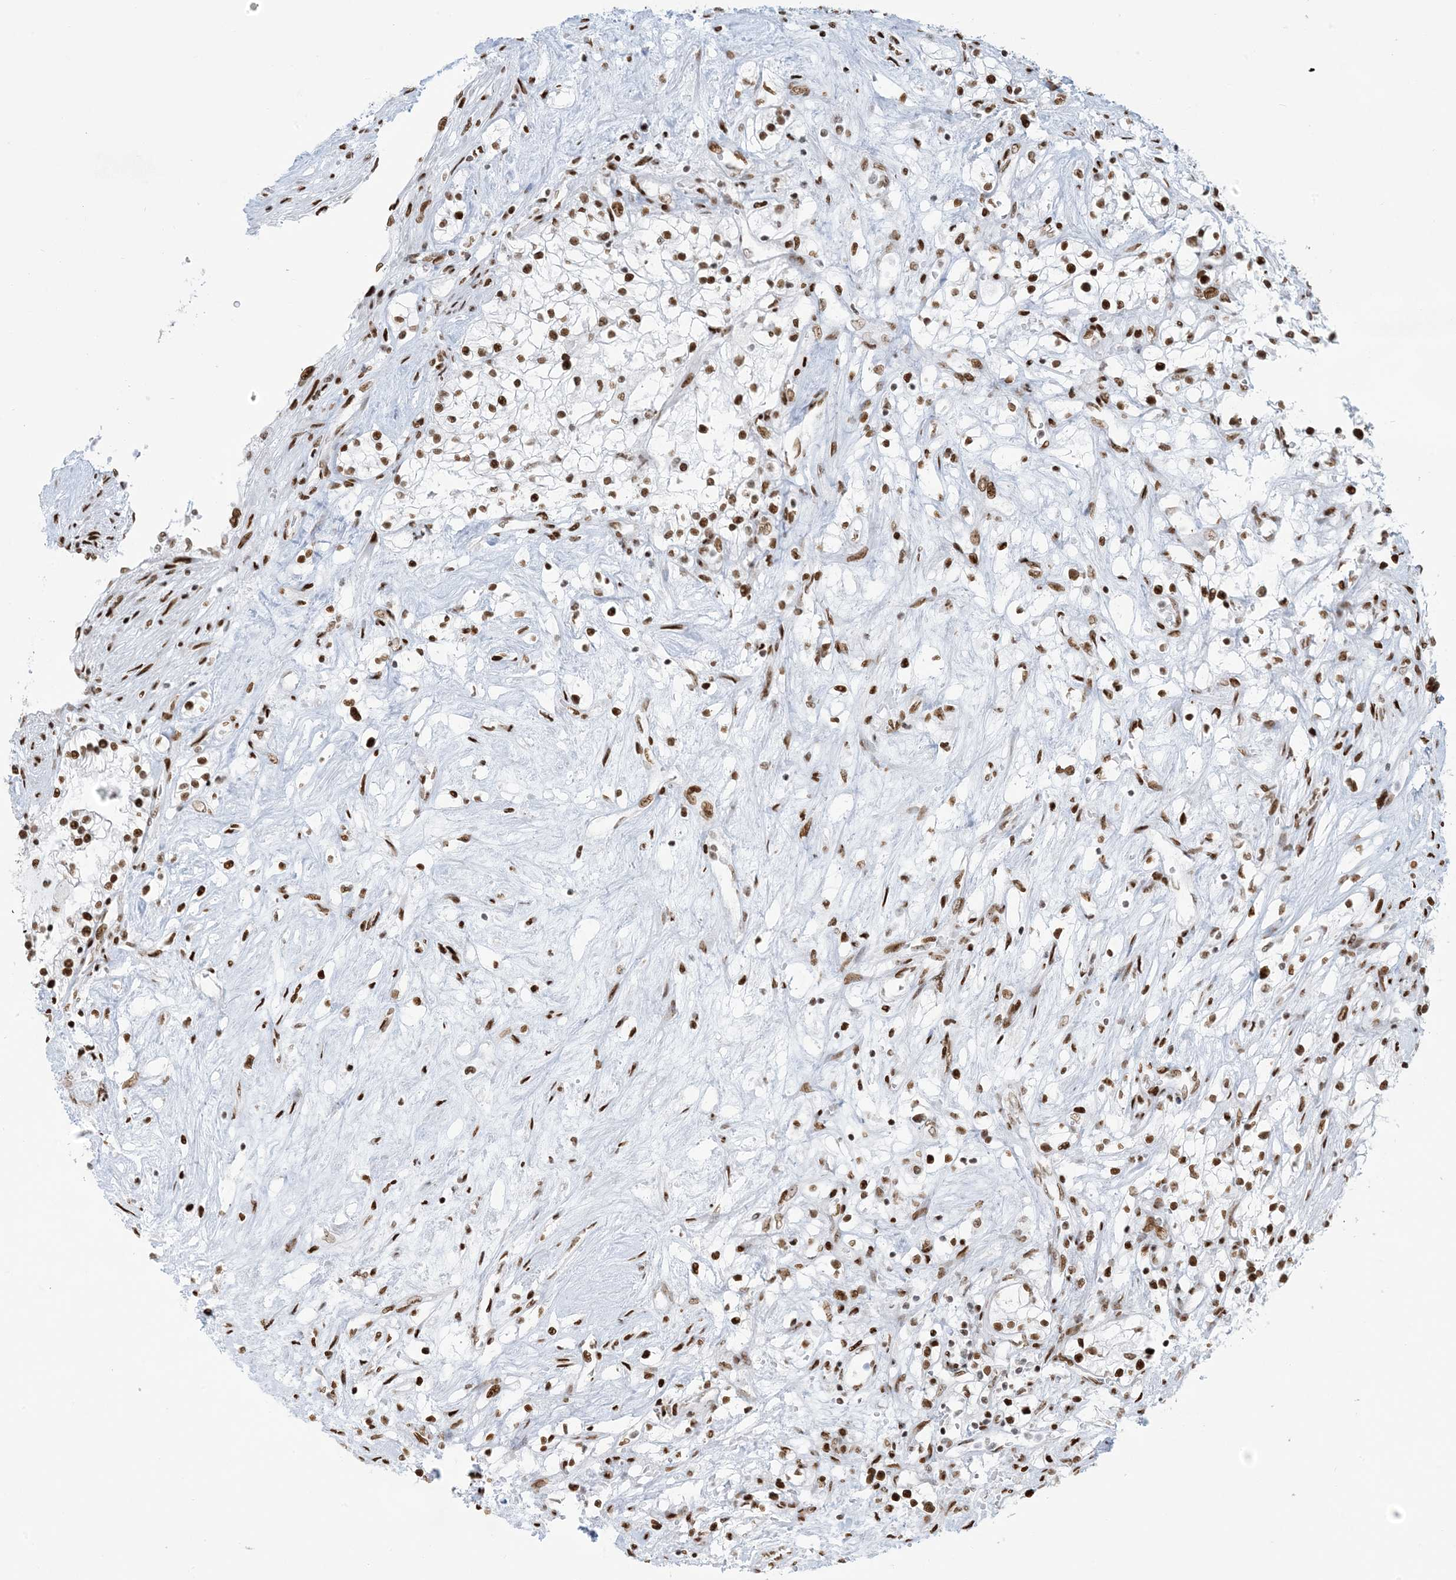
{"staining": {"intensity": "strong", "quantity": ">75%", "location": "nuclear"}, "tissue": "renal cancer", "cell_type": "Tumor cells", "image_type": "cancer", "snomed": [{"axis": "morphology", "description": "Normal tissue, NOS"}, {"axis": "morphology", "description": "Adenocarcinoma, NOS"}, {"axis": "topography", "description": "Kidney"}], "caption": "IHC histopathology image of neoplastic tissue: human renal cancer (adenocarcinoma) stained using IHC displays high levels of strong protein expression localized specifically in the nuclear of tumor cells, appearing as a nuclear brown color.", "gene": "STAG1", "patient": {"sex": "male", "age": 68}}